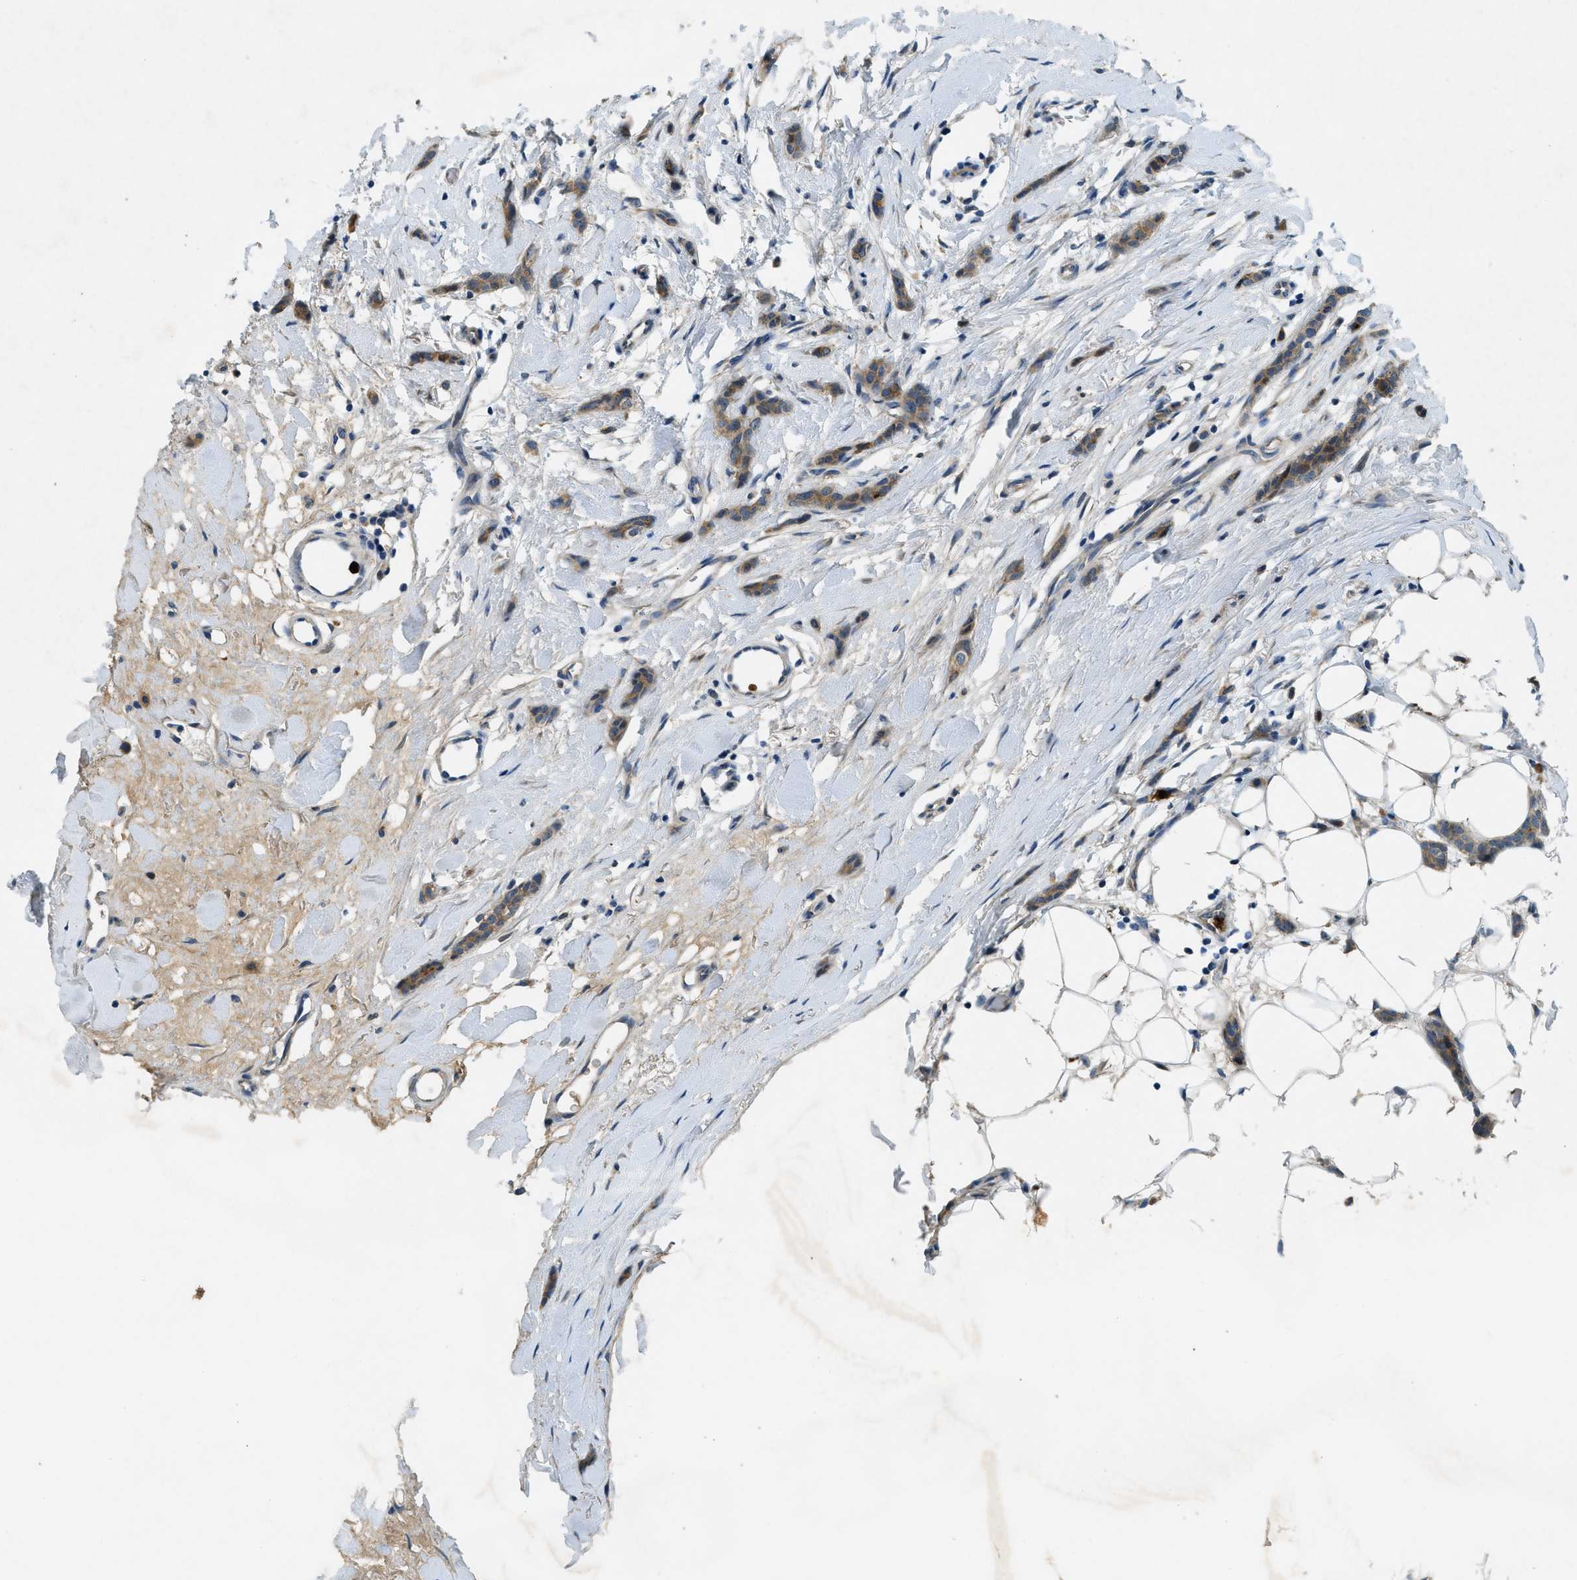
{"staining": {"intensity": "moderate", "quantity": "25%-75%", "location": "cytoplasmic/membranous"}, "tissue": "breast cancer", "cell_type": "Tumor cells", "image_type": "cancer", "snomed": [{"axis": "morphology", "description": "Lobular carcinoma"}, {"axis": "topography", "description": "Skin"}, {"axis": "topography", "description": "Breast"}], "caption": "Protein staining of breast cancer (lobular carcinoma) tissue exhibits moderate cytoplasmic/membranous positivity in approximately 25%-75% of tumor cells.", "gene": "SNX14", "patient": {"sex": "female", "age": 46}}